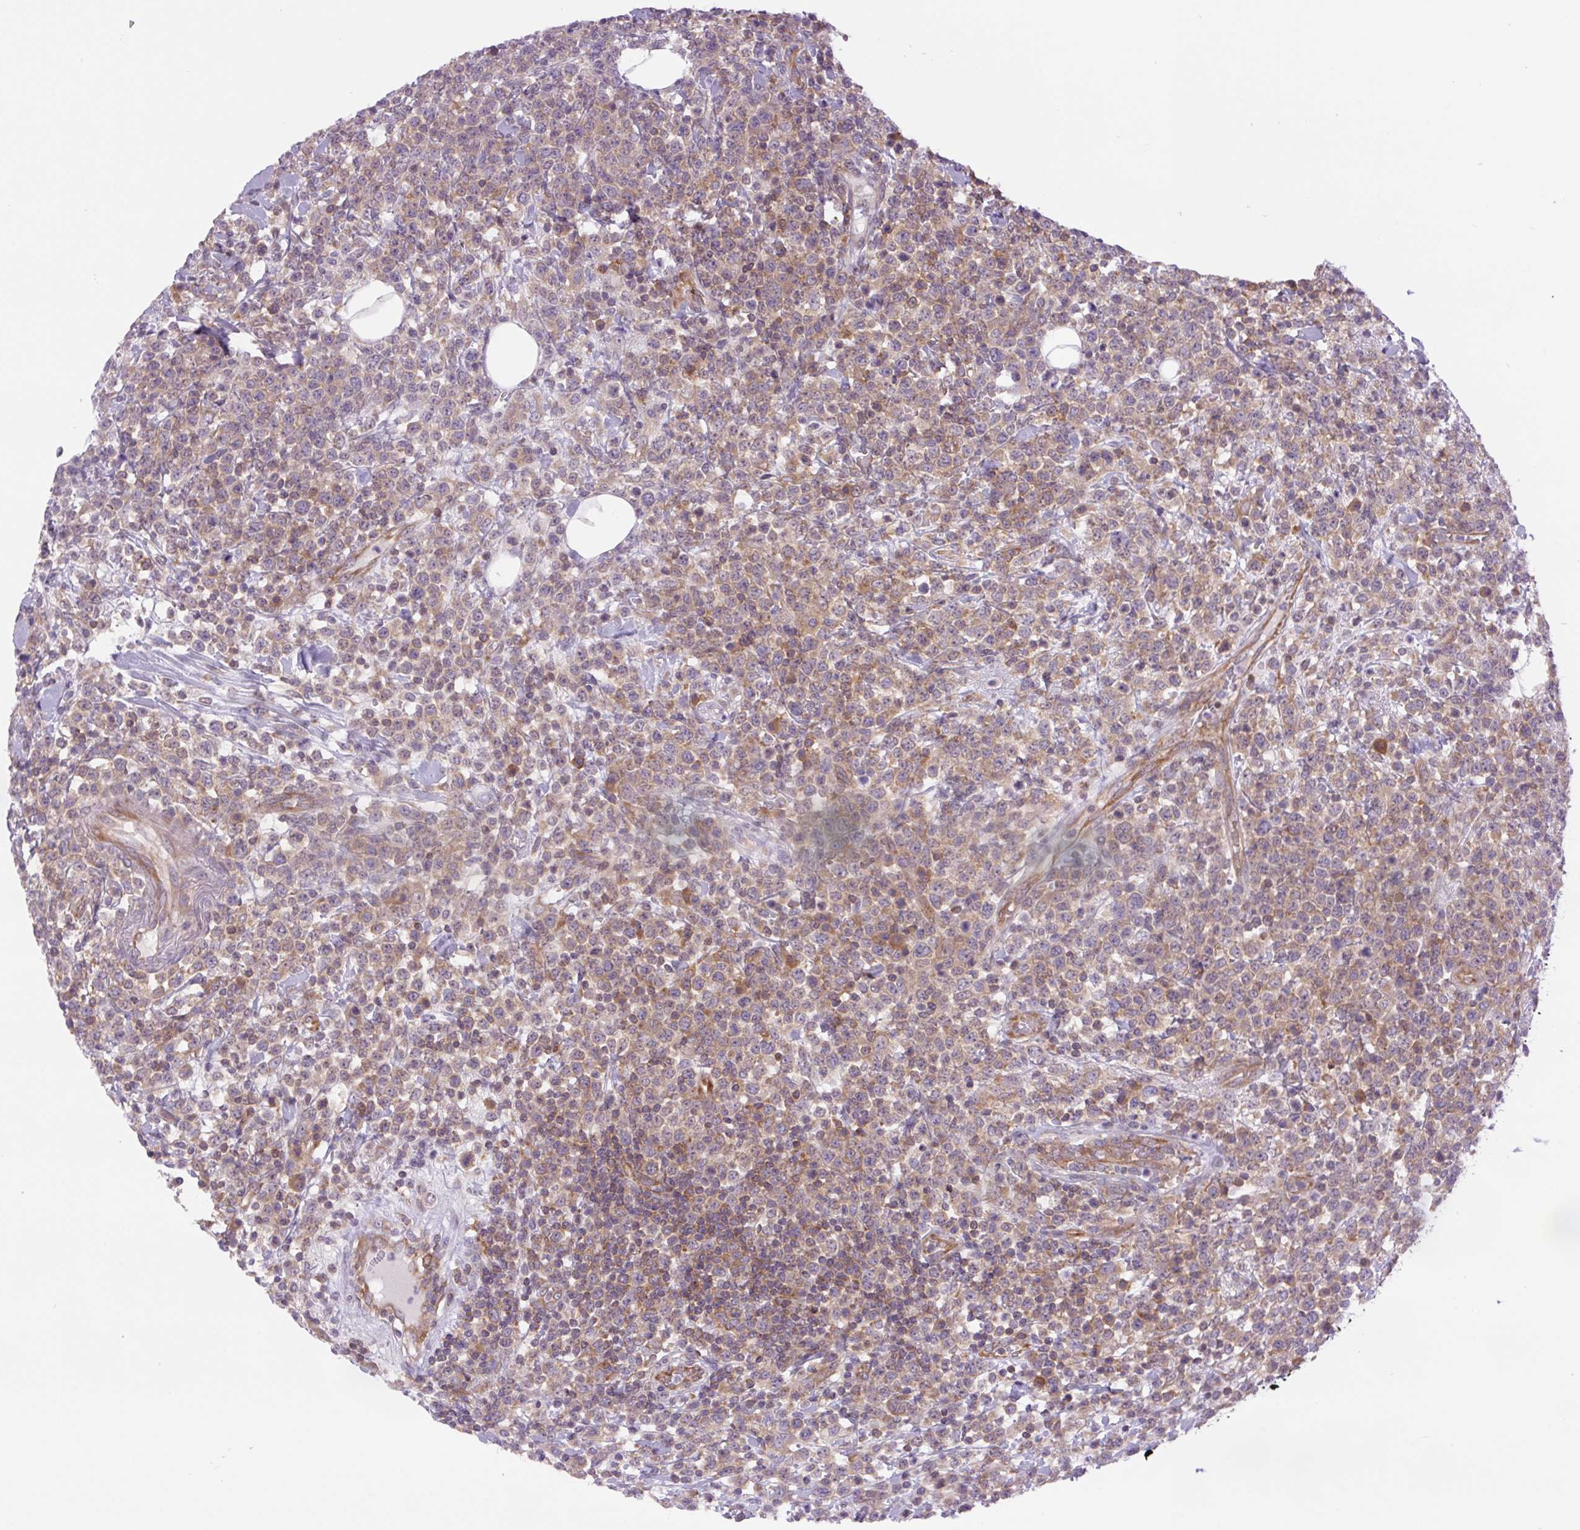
{"staining": {"intensity": "weak", "quantity": ">75%", "location": "cytoplasmic/membranous"}, "tissue": "lymphoma", "cell_type": "Tumor cells", "image_type": "cancer", "snomed": [{"axis": "morphology", "description": "Malignant lymphoma, non-Hodgkin's type, High grade"}, {"axis": "topography", "description": "Colon"}], "caption": "Immunohistochemical staining of lymphoma reveals low levels of weak cytoplasmic/membranous protein staining in about >75% of tumor cells.", "gene": "MINK1", "patient": {"sex": "female", "age": 53}}